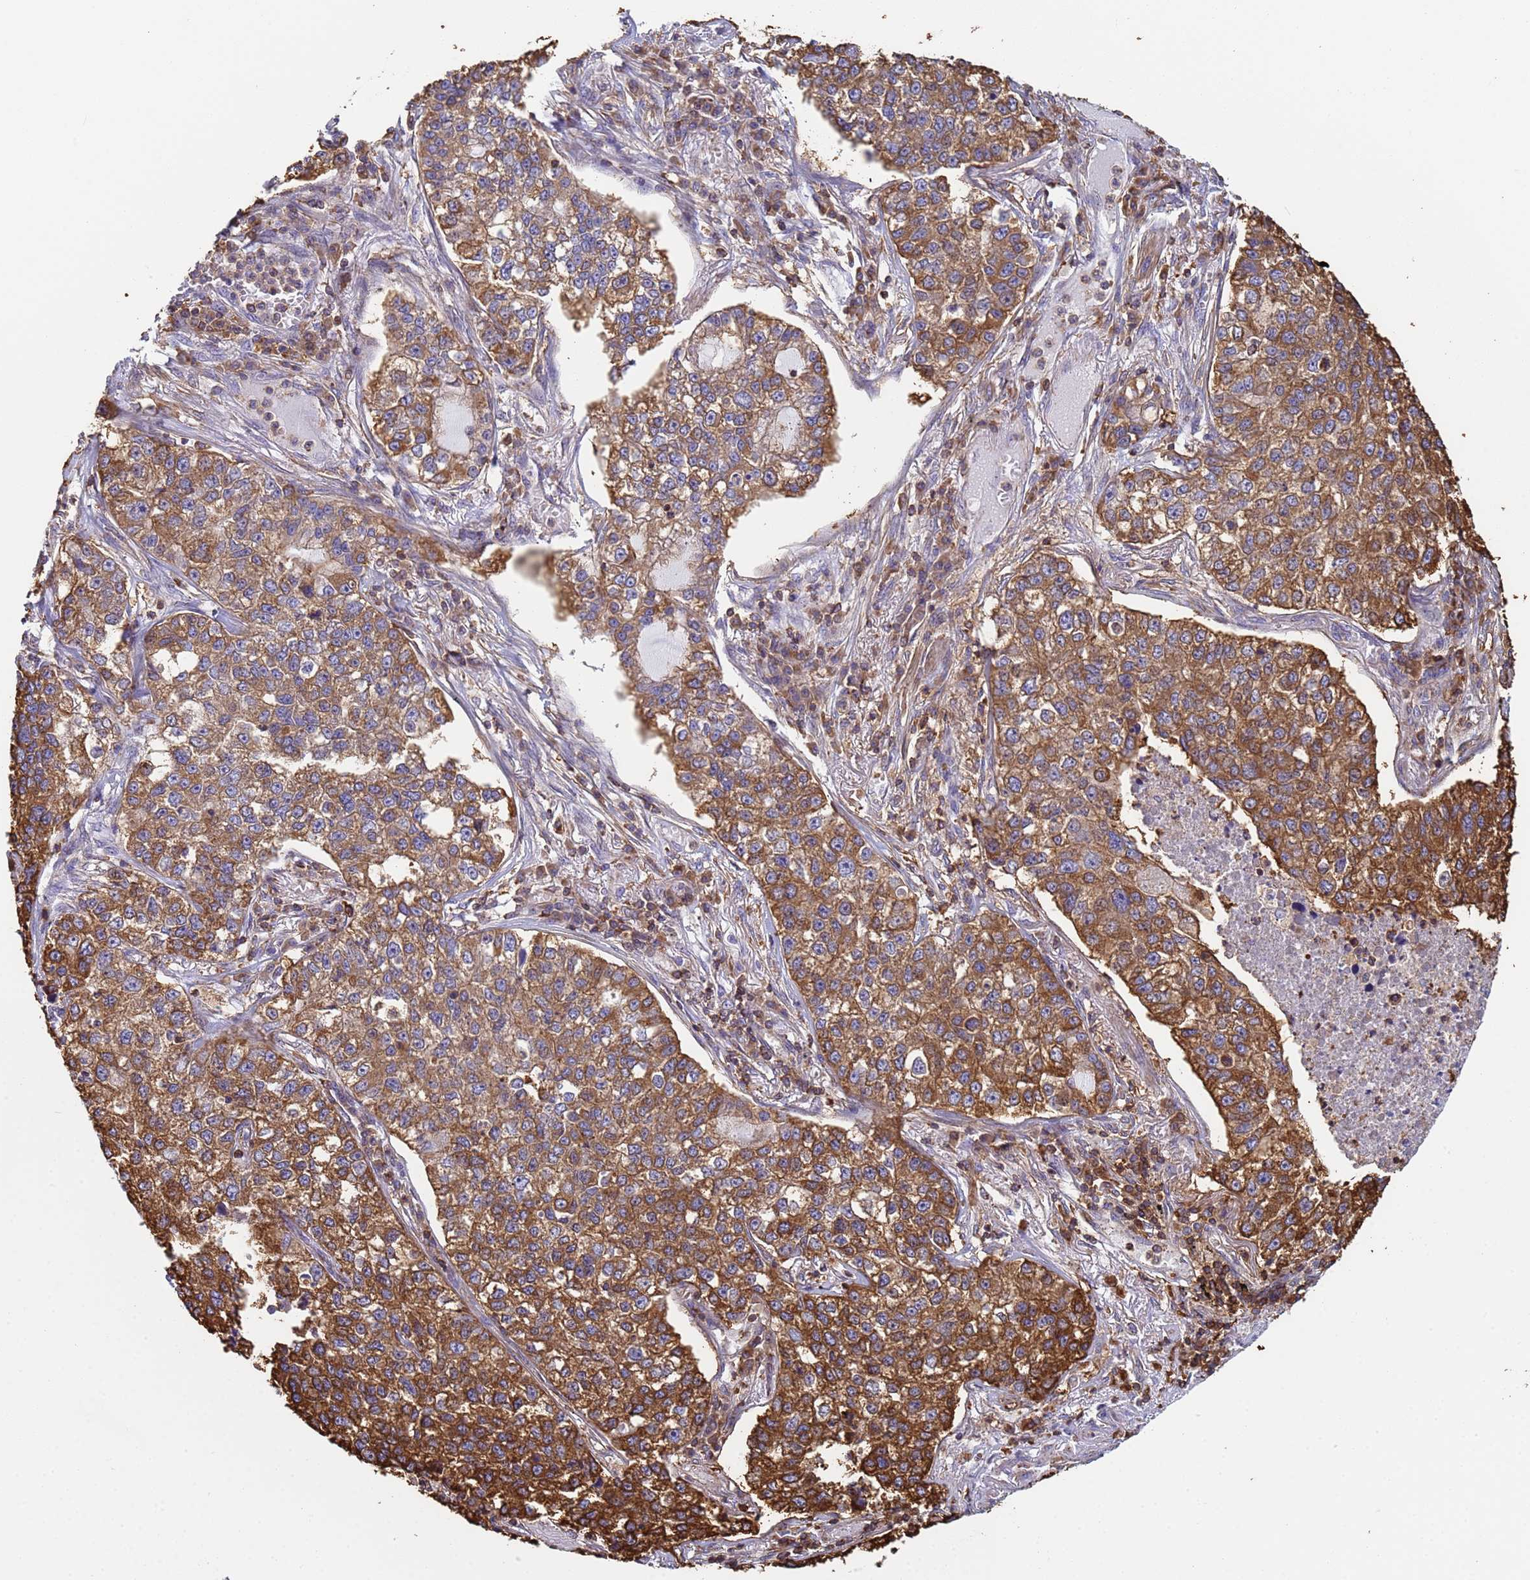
{"staining": {"intensity": "strong", "quantity": ">75%", "location": "cytoplasmic/membranous"}, "tissue": "lung cancer", "cell_type": "Tumor cells", "image_type": "cancer", "snomed": [{"axis": "morphology", "description": "Adenocarcinoma, NOS"}, {"axis": "topography", "description": "Lung"}], "caption": "Immunohistochemistry of human adenocarcinoma (lung) displays high levels of strong cytoplasmic/membranous positivity in about >75% of tumor cells.", "gene": "ZNG1B", "patient": {"sex": "male", "age": 49}}